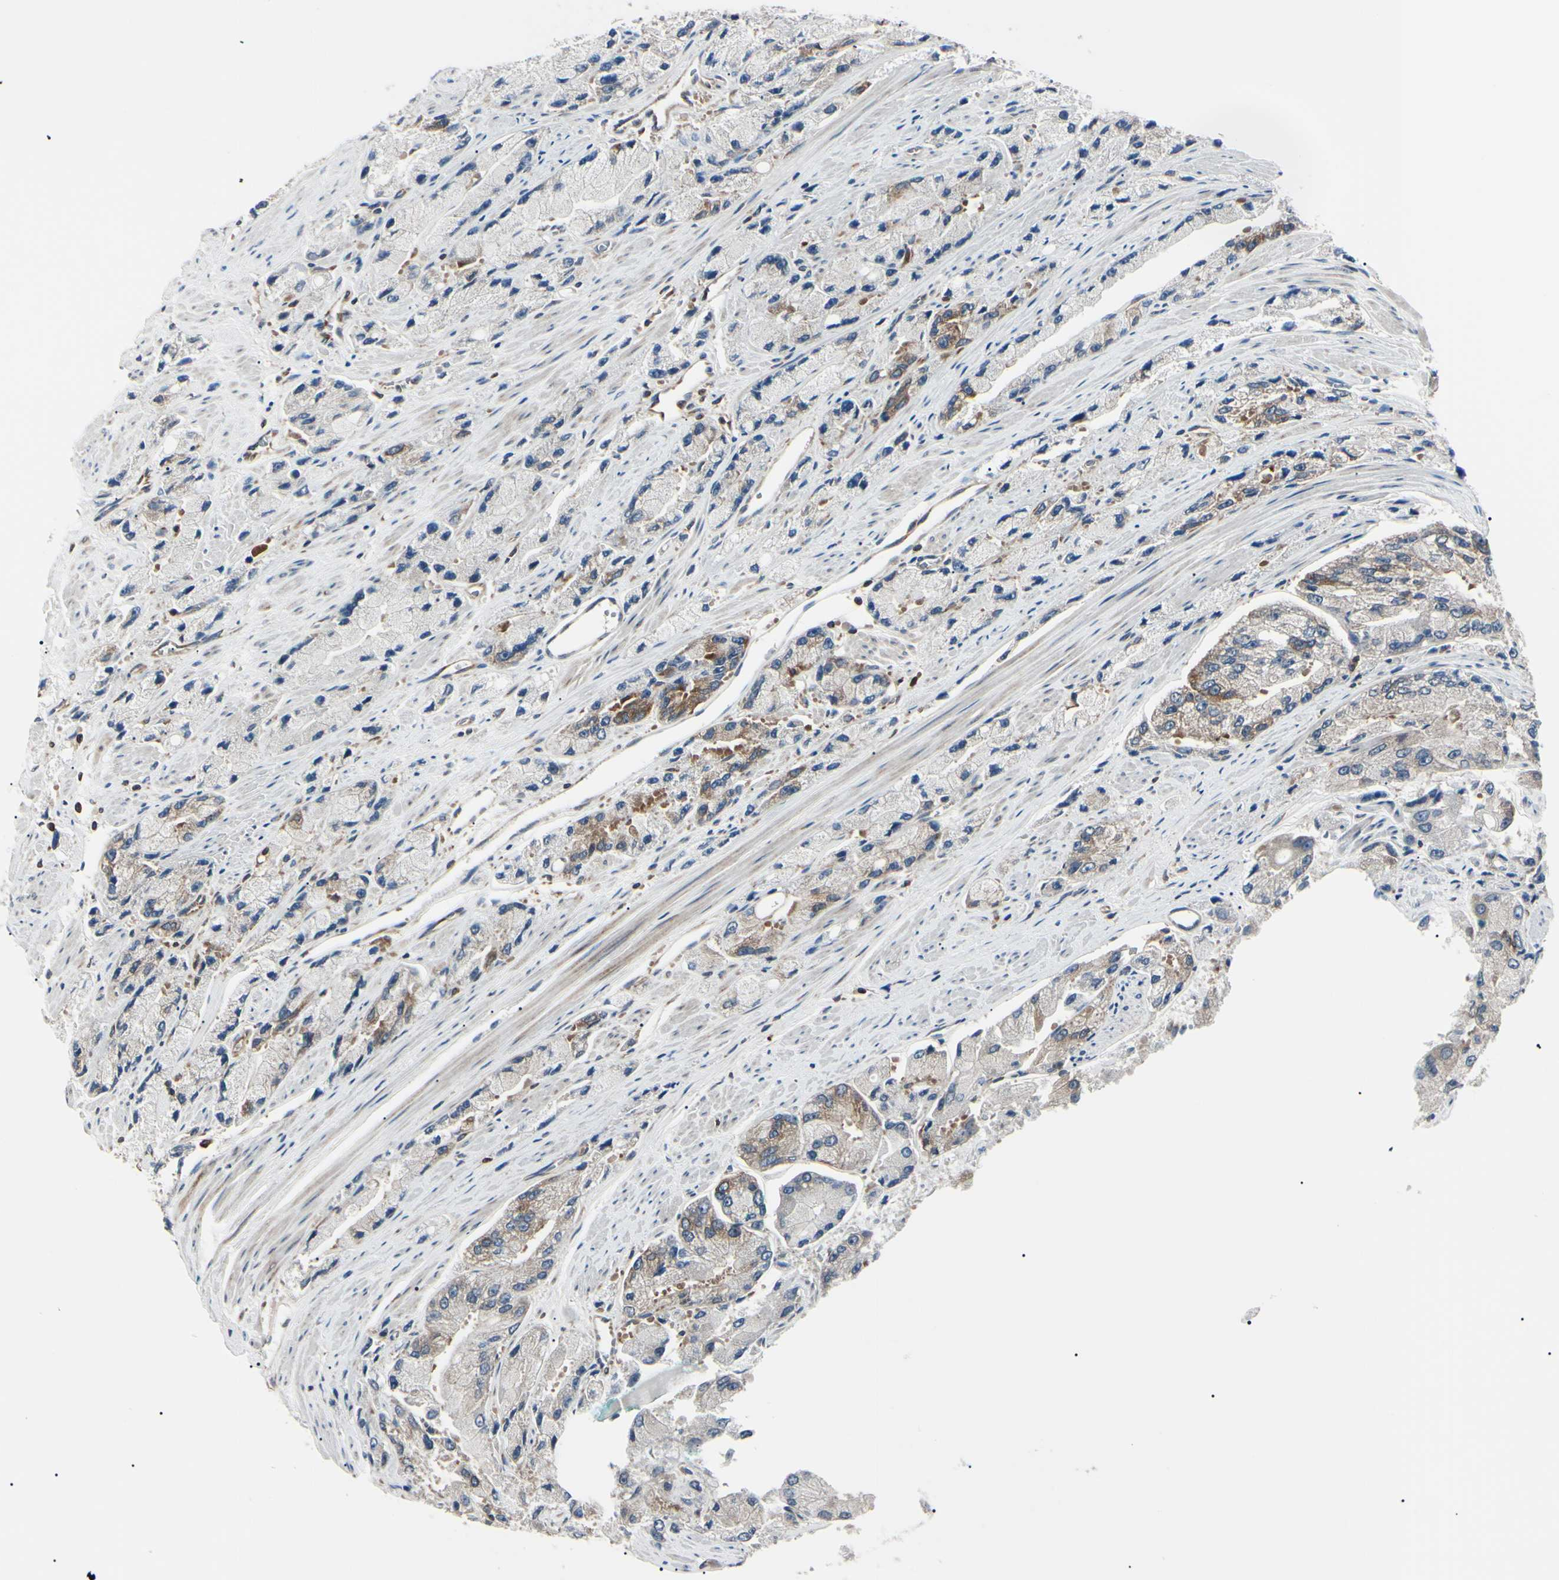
{"staining": {"intensity": "moderate", "quantity": "<25%", "location": "cytoplasmic/membranous"}, "tissue": "prostate cancer", "cell_type": "Tumor cells", "image_type": "cancer", "snomed": [{"axis": "morphology", "description": "Adenocarcinoma, High grade"}, {"axis": "topography", "description": "Prostate"}], "caption": "Immunohistochemistry (IHC) histopathology image of neoplastic tissue: prostate adenocarcinoma (high-grade) stained using immunohistochemistry shows low levels of moderate protein expression localized specifically in the cytoplasmic/membranous of tumor cells, appearing as a cytoplasmic/membranous brown color.", "gene": "MAPRE1", "patient": {"sex": "male", "age": 58}}